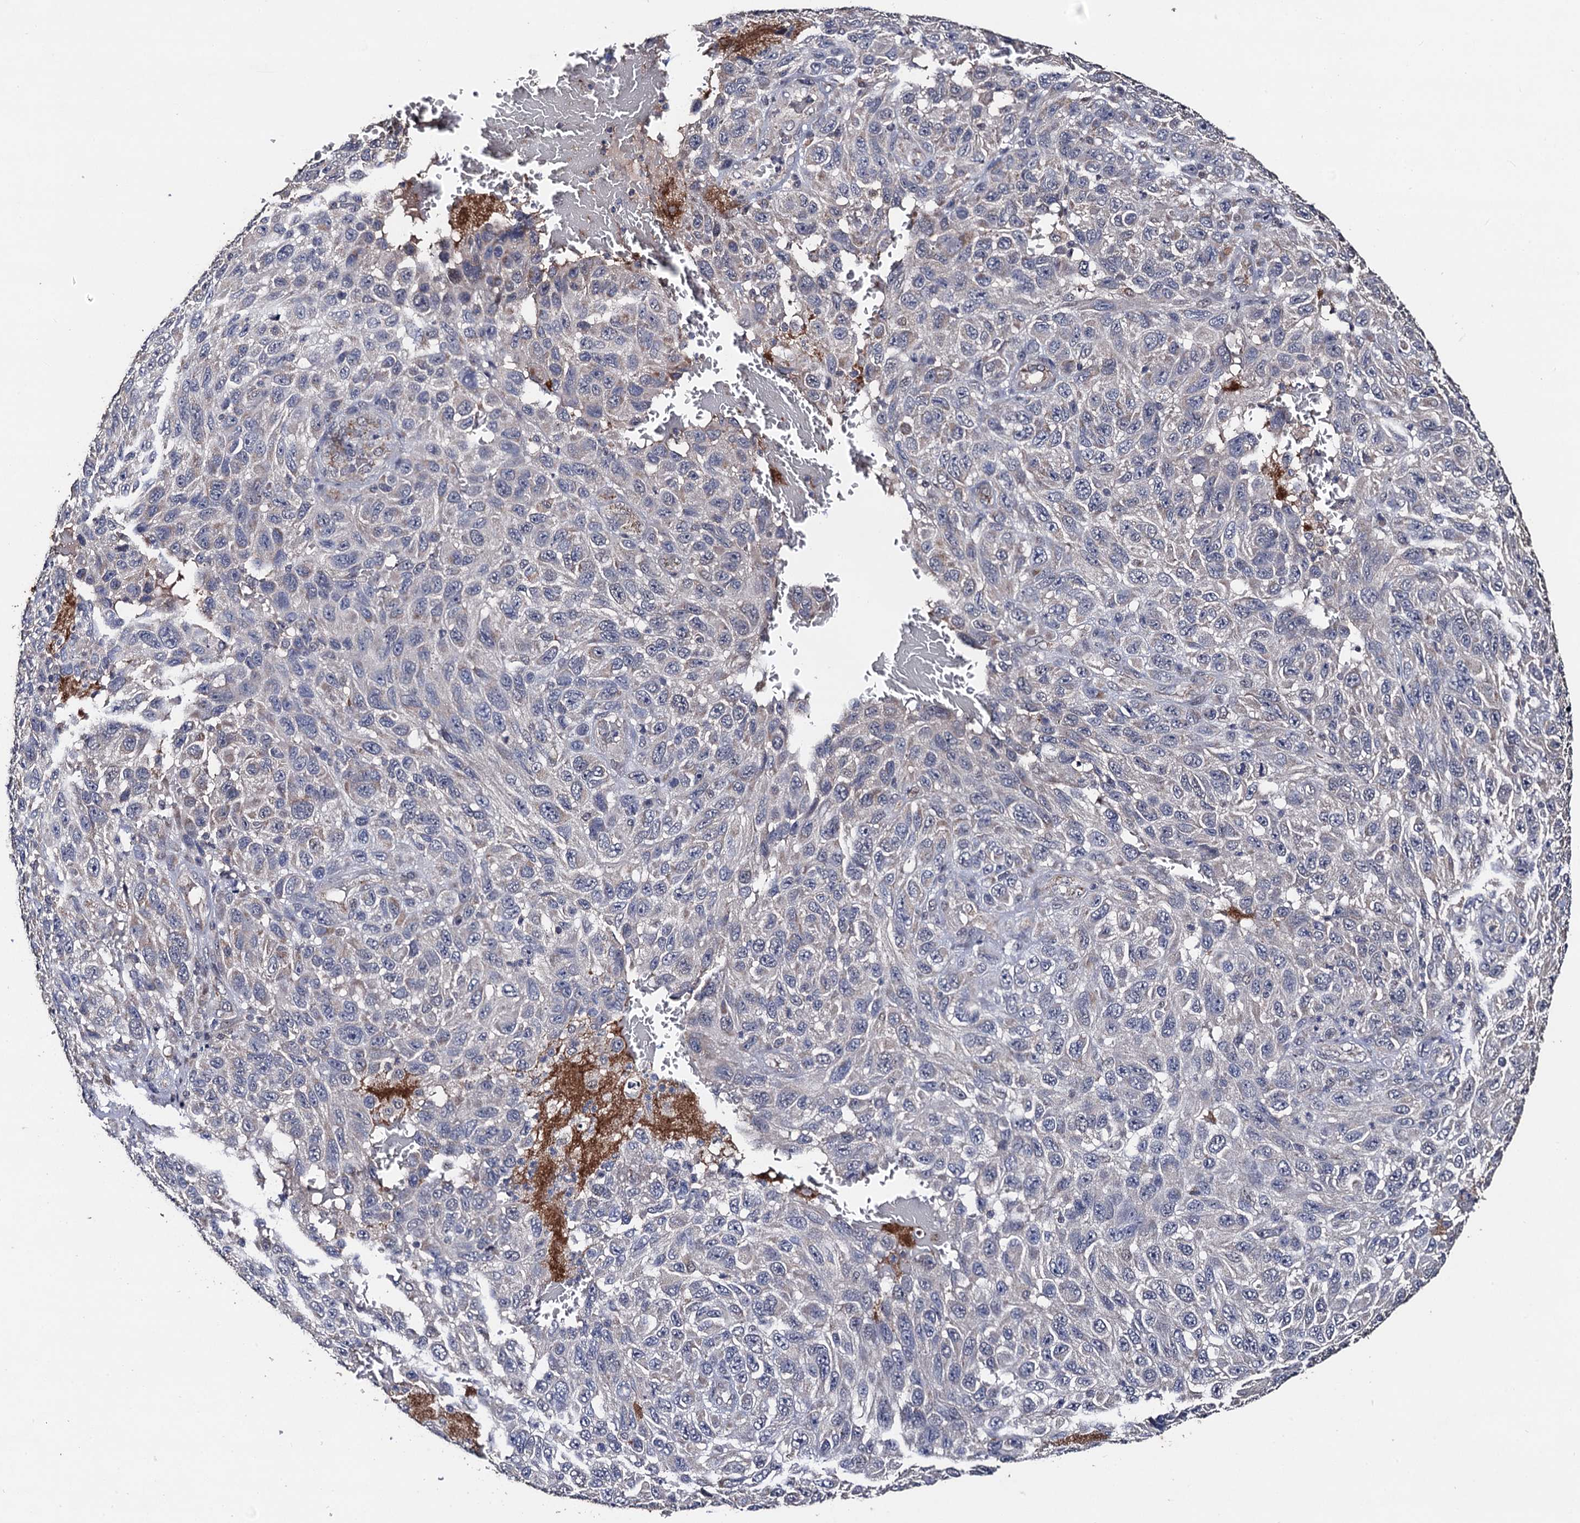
{"staining": {"intensity": "negative", "quantity": "none", "location": "none"}, "tissue": "melanoma", "cell_type": "Tumor cells", "image_type": "cancer", "snomed": [{"axis": "morphology", "description": "Normal tissue, NOS"}, {"axis": "morphology", "description": "Malignant melanoma, NOS"}, {"axis": "topography", "description": "Skin"}], "caption": "Human melanoma stained for a protein using immunohistochemistry (IHC) displays no positivity in tumor cells.", "gene": "PPTC7", "patient": {"sex": "female", "age": 96}}